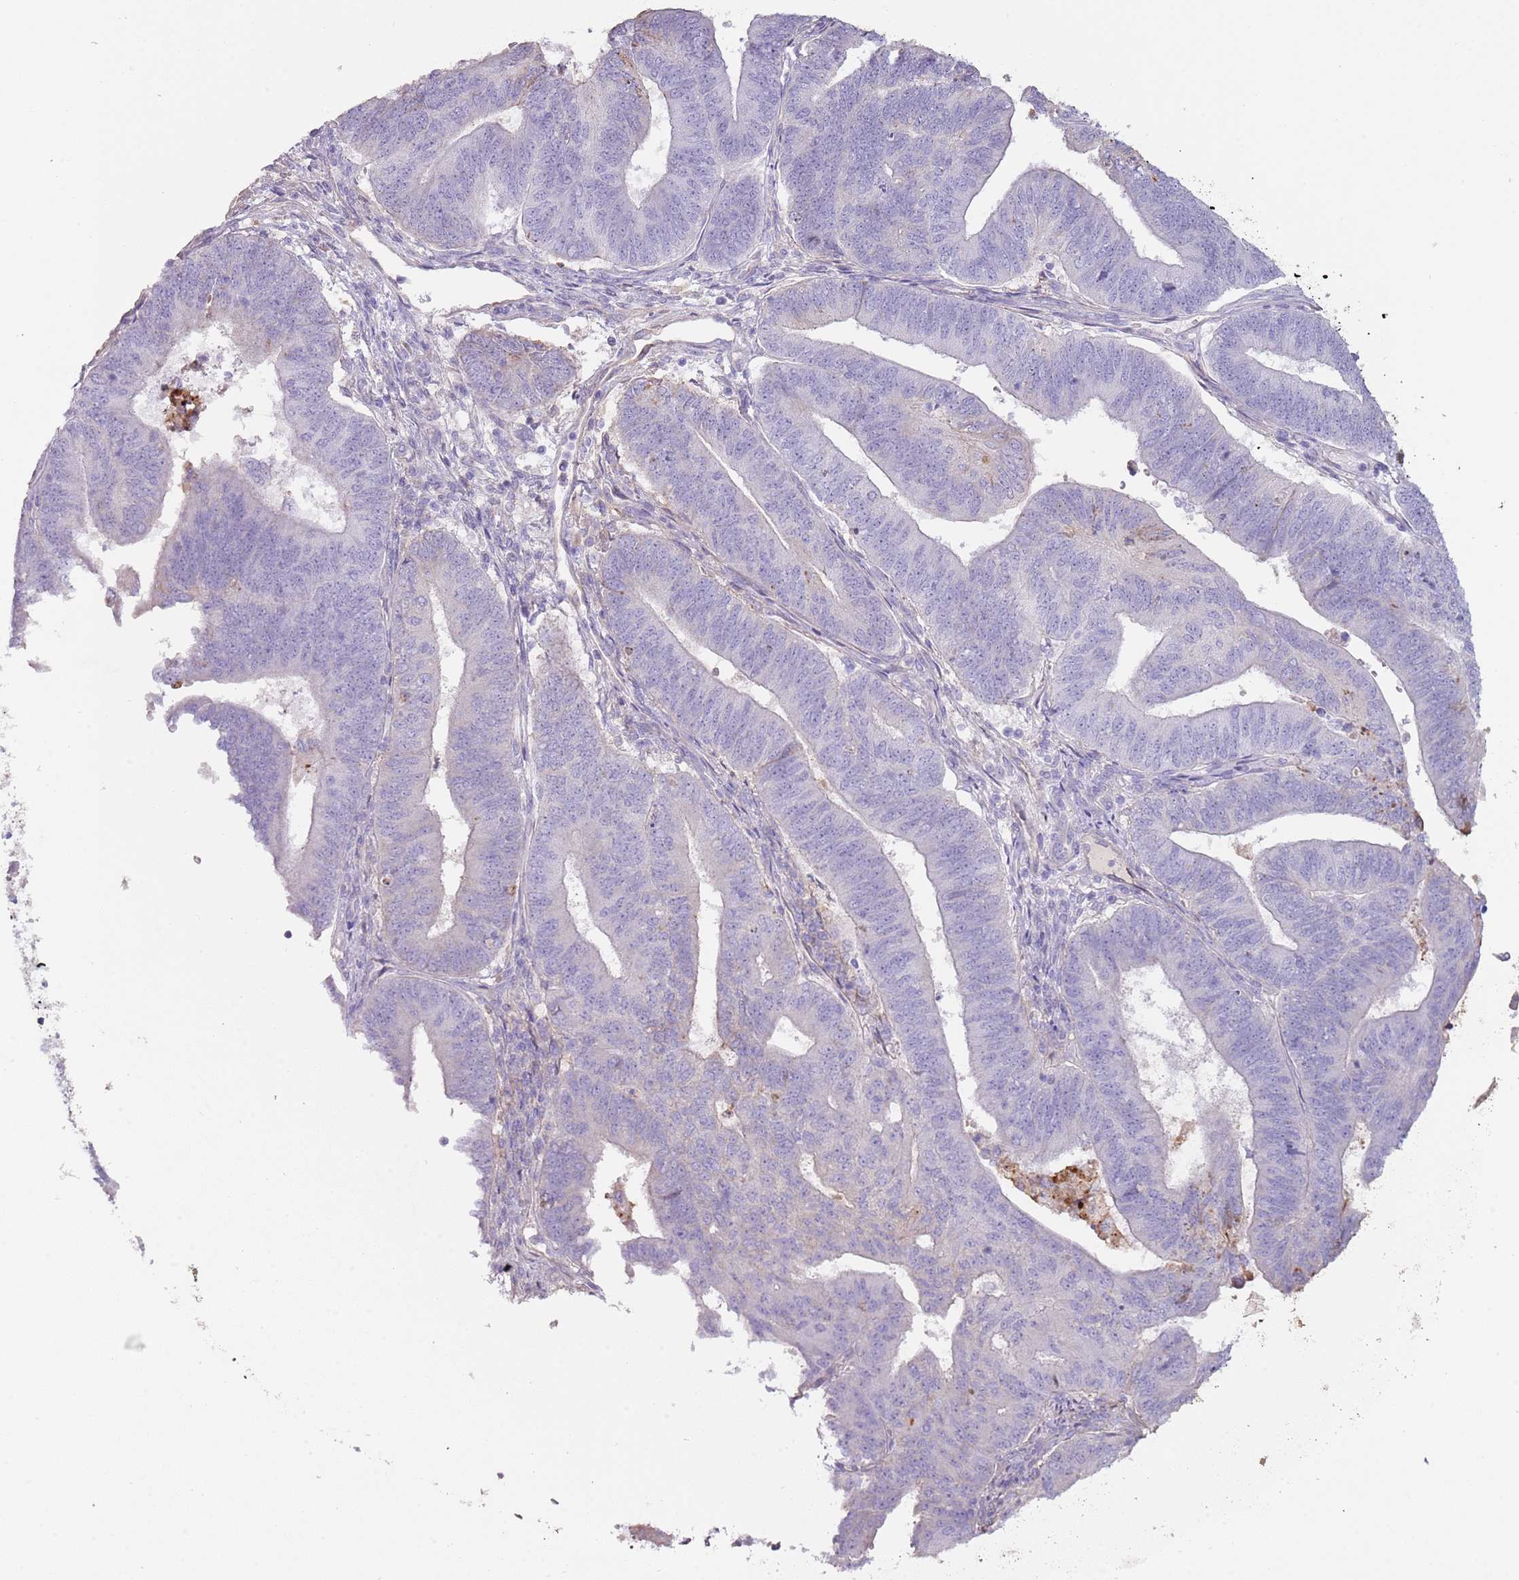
{"staining": {"intensity": "negative", "quantity": "none", "location": "none"}, "tissue": "endometrial cancer", "cell_type": "Tumor cells", "image_type": "cancer", "snomed": [{"axis": "morphology", "description": "Adenocarcinoma, NOS"}, {"axis": "topography", "description": "Endometrium"}], "caption": "Immunohistochemistry histopathology image of neoplastic tissue: endometrial cancer stained with DAB reveals no significant protein staining in tumor cells. (Immunohistochemistry, brightfield microscopy, high magnification).", "gene": "NBPF3", "patient": {"sex": "female", "age": 70}}